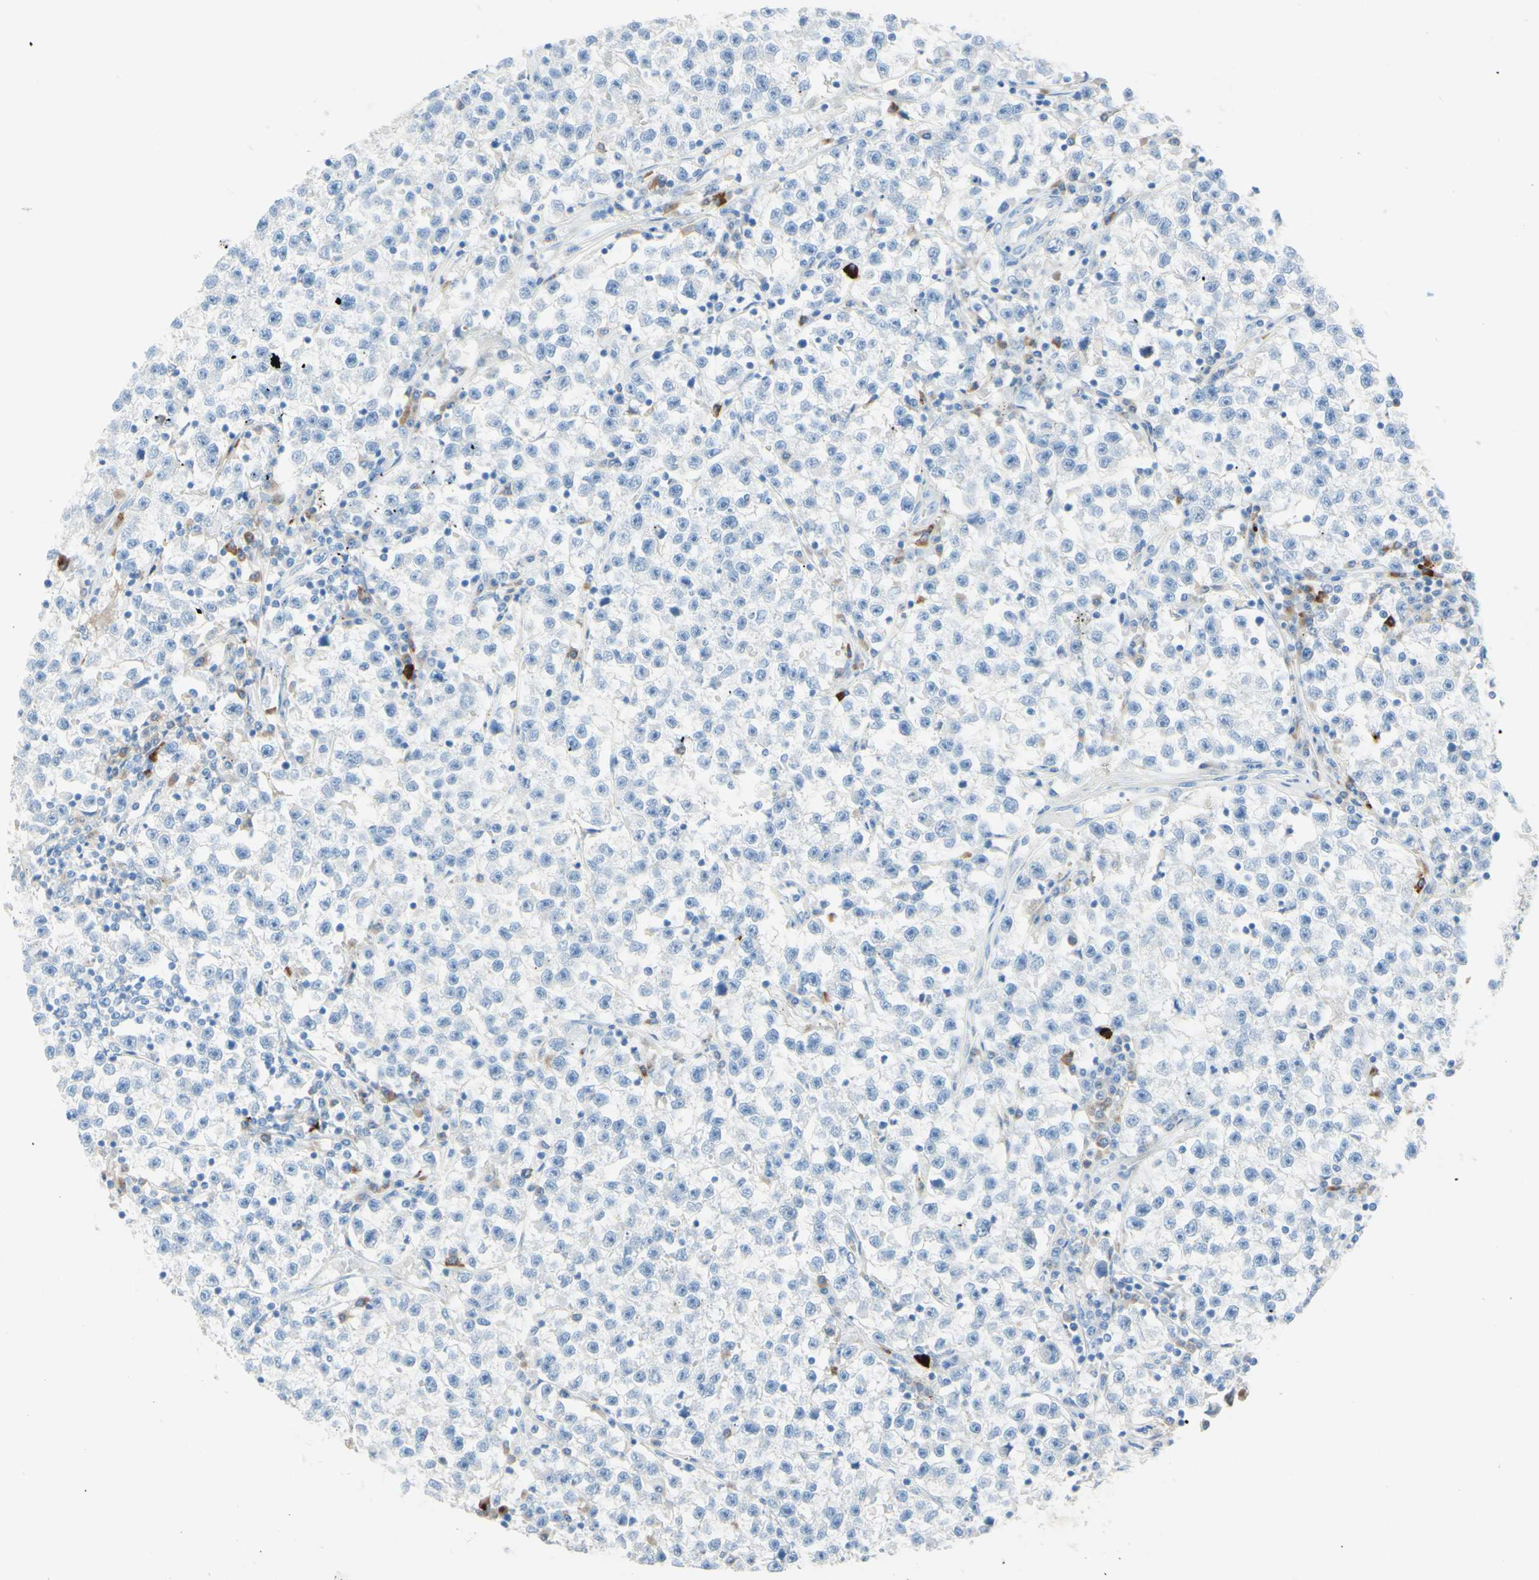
{"staining": {"intensity": "negative", "quantity": "none", "location": "none"}, "tissue": "testis cancer", "cell_type": "Tumor cells", "image_type": "cancer", "snomed": [{"axis": "morphology", "description": "Seminoma, NOS"}, {"axis": "topography", "description": "Testis"}], "caption": "The micrograph shows no significant staining in tumor cells of testis seminoma.", "gene": "IL6ST", "patient": {"sex": "male", "age": 22}}